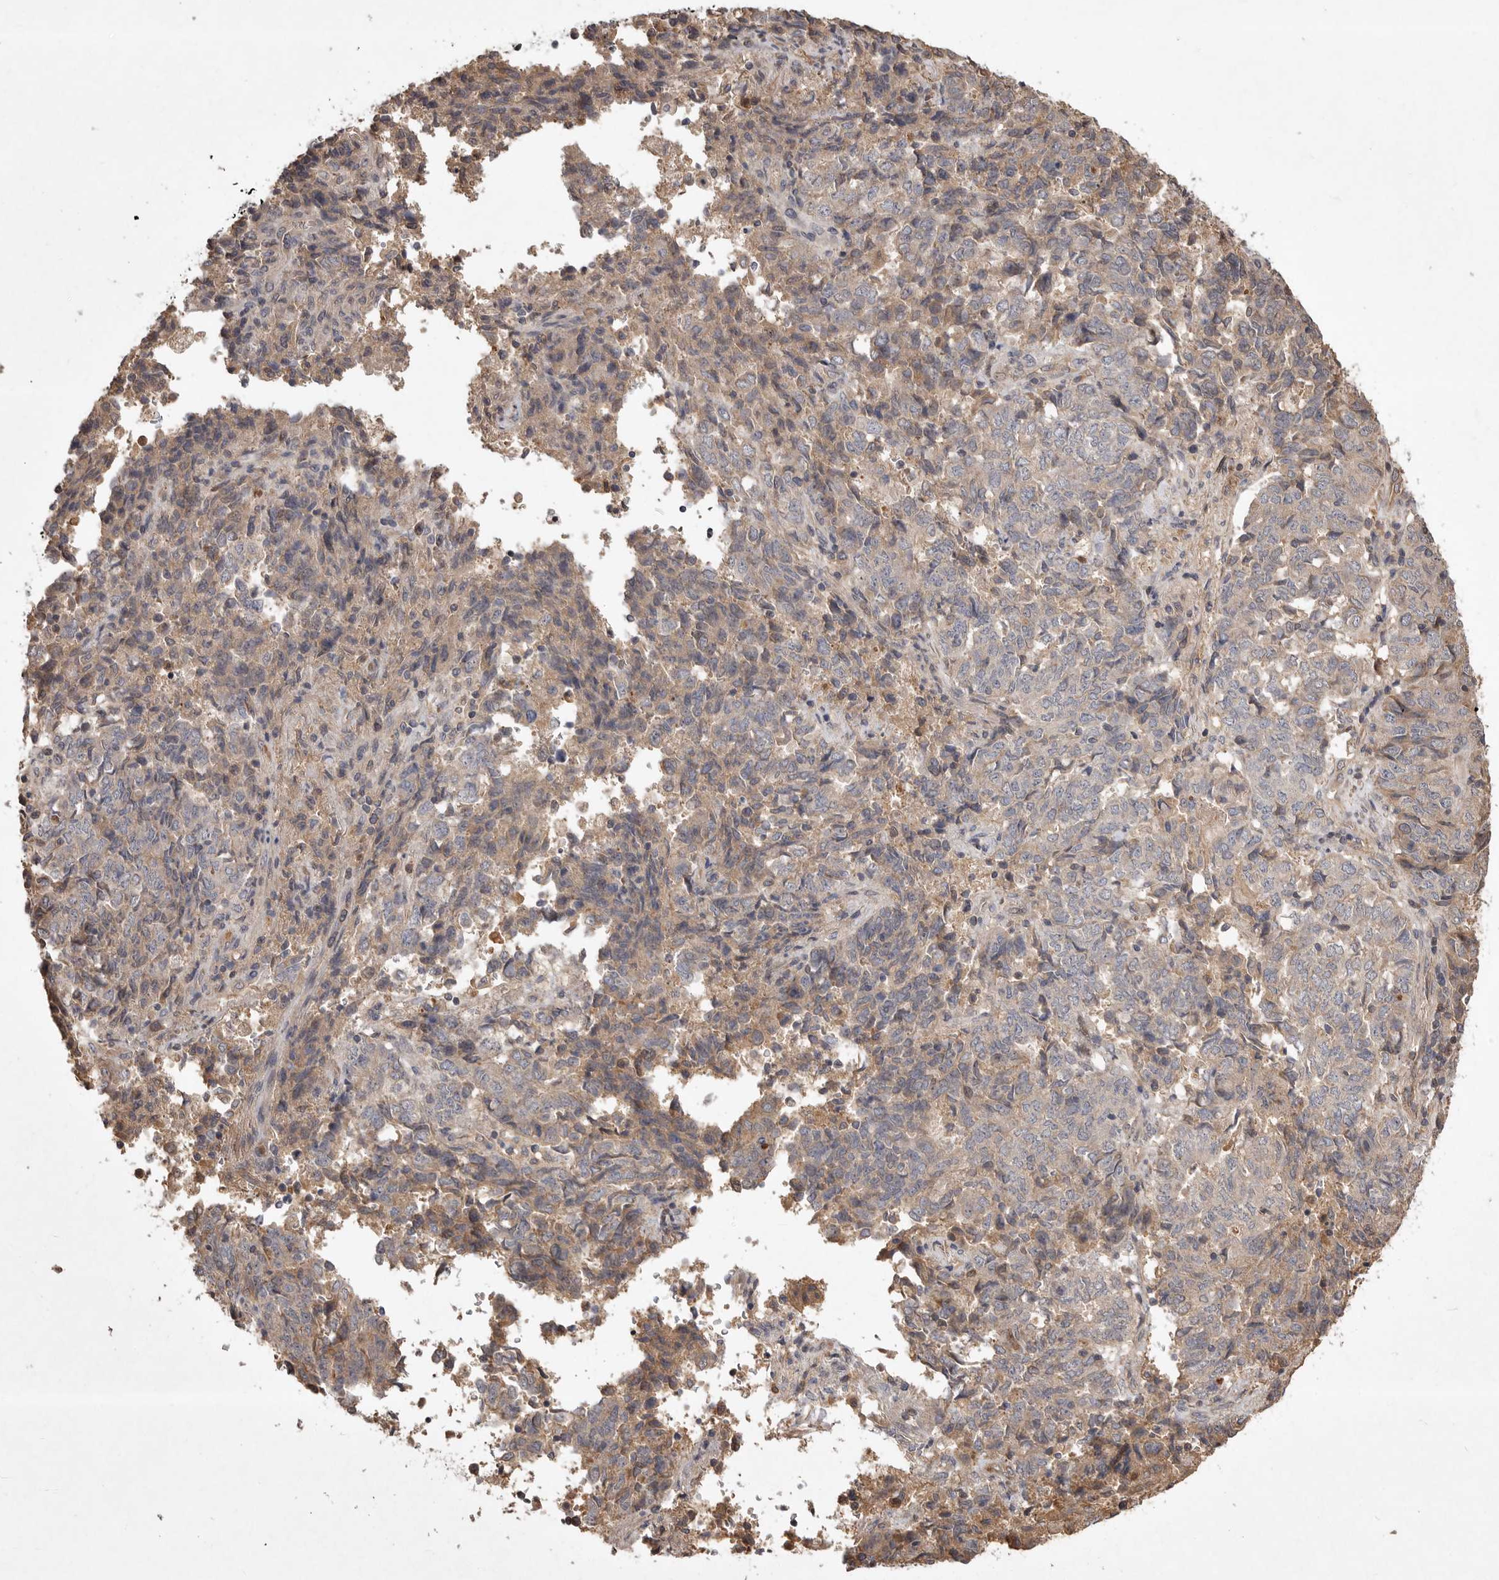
{"staining": {"intensity": "weak", "quantity": "25%-75%", "location": "cytoplasmic/membranous"}, "tissue": "endometrial cancer", "cell_type": "Tumor cells", "image_type": "cancer", "snomed": [{"axis": "morphology", "description": "Adenocarcinoma, NOS"}, {"axis": "topography", "description": "Endometrium"}], "caption": "Weak cytoplasmic/membranous protein staining is identified in about 25%-75% of tumor cells in endometrial cancer (adenocarcinoma).", "gene": "VN1R4", "patient": {"sex": "female", "age": 80}}